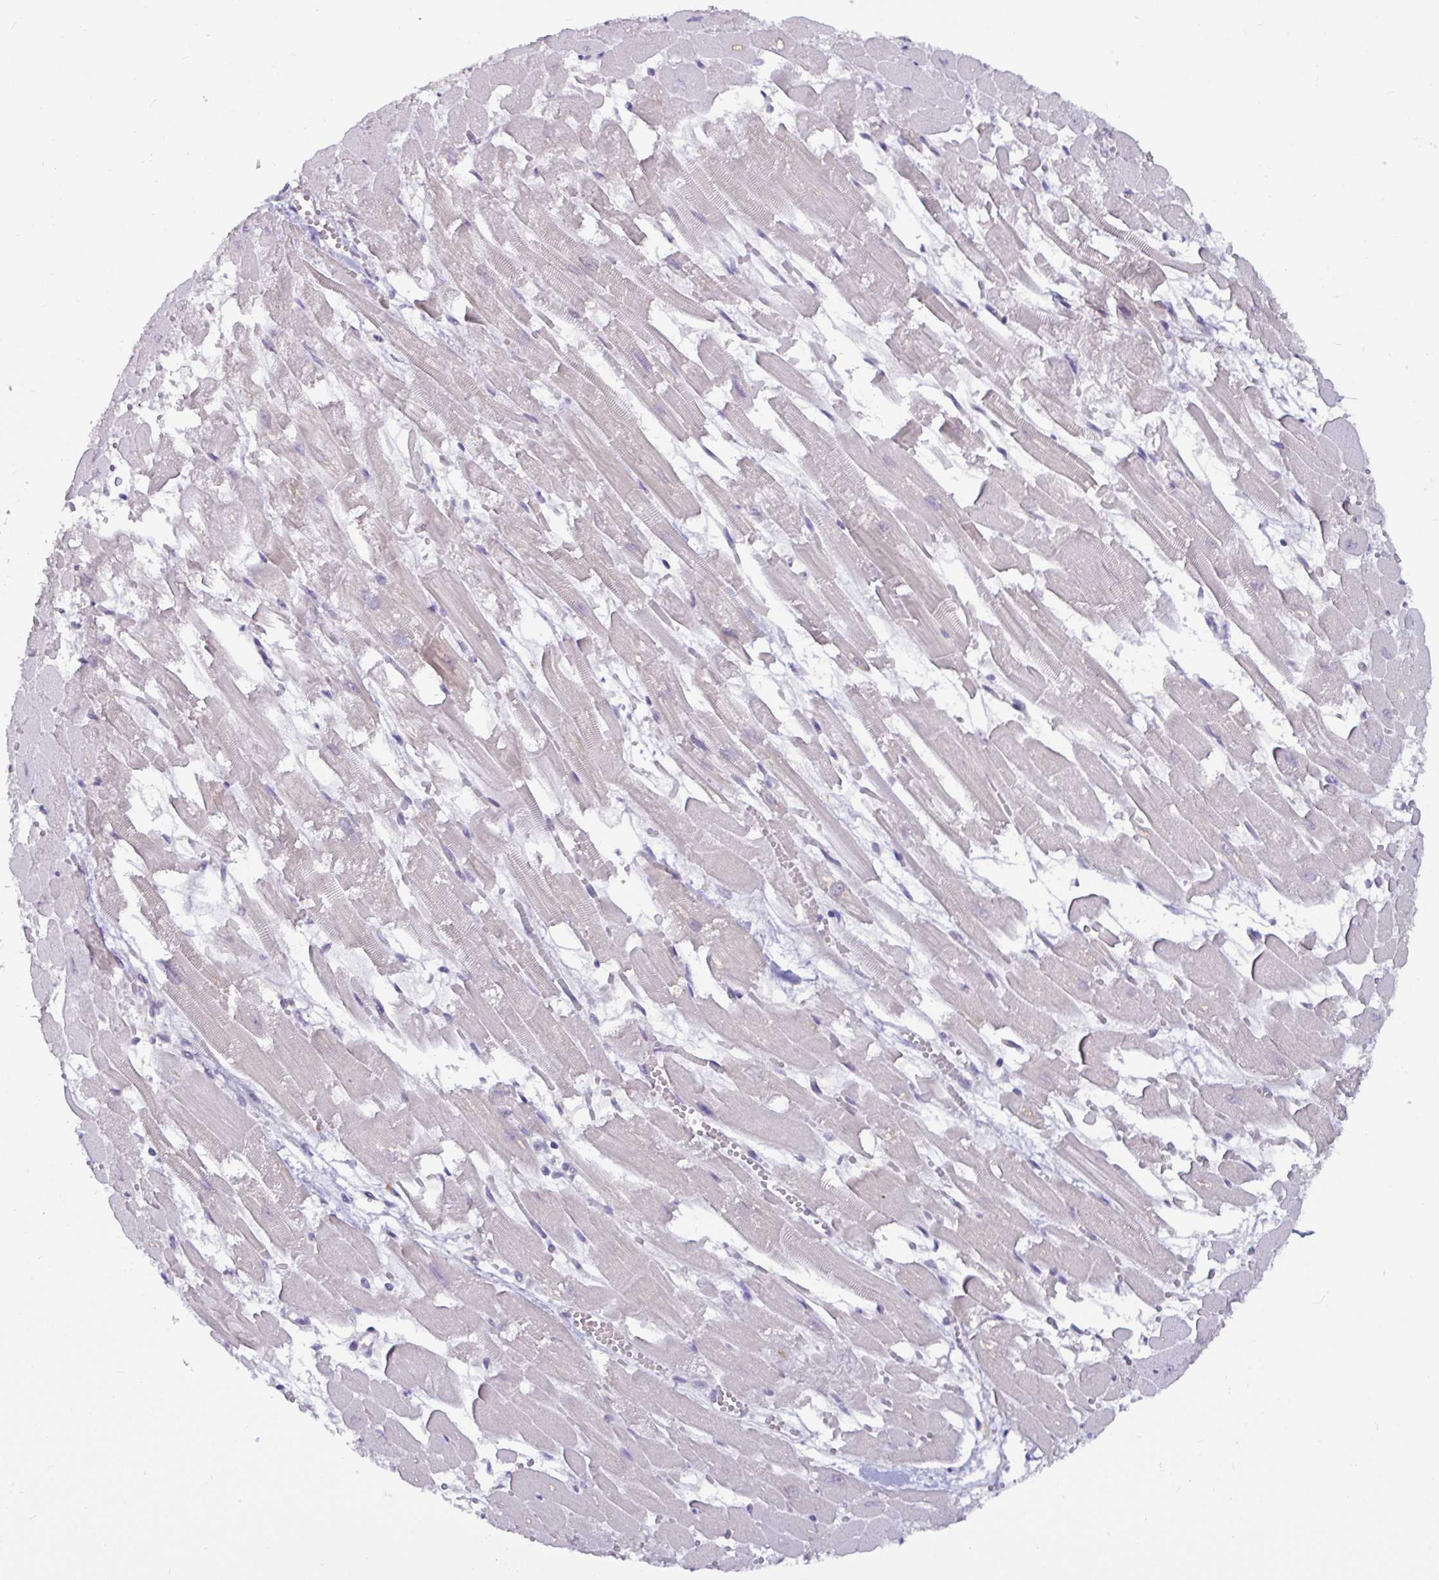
{"staining": {"intensity": "negative", "quantity": "none", "location": "none"}, "tissue": "heart muscle", "cell_type": "Cardiomyocytes", "image_type": "normal", "snomed": [{"axis": "morphology", "description": "Normal tissue, NOS"}, {"axis": "topography", "description": "Heart"}], "caption": "The immunohistochemistry micrograph has no significant positivity in cardiomyocytes of heart muscle.", "gene": "GSTM1", "patient": {"sex": "female", "age": 52}}